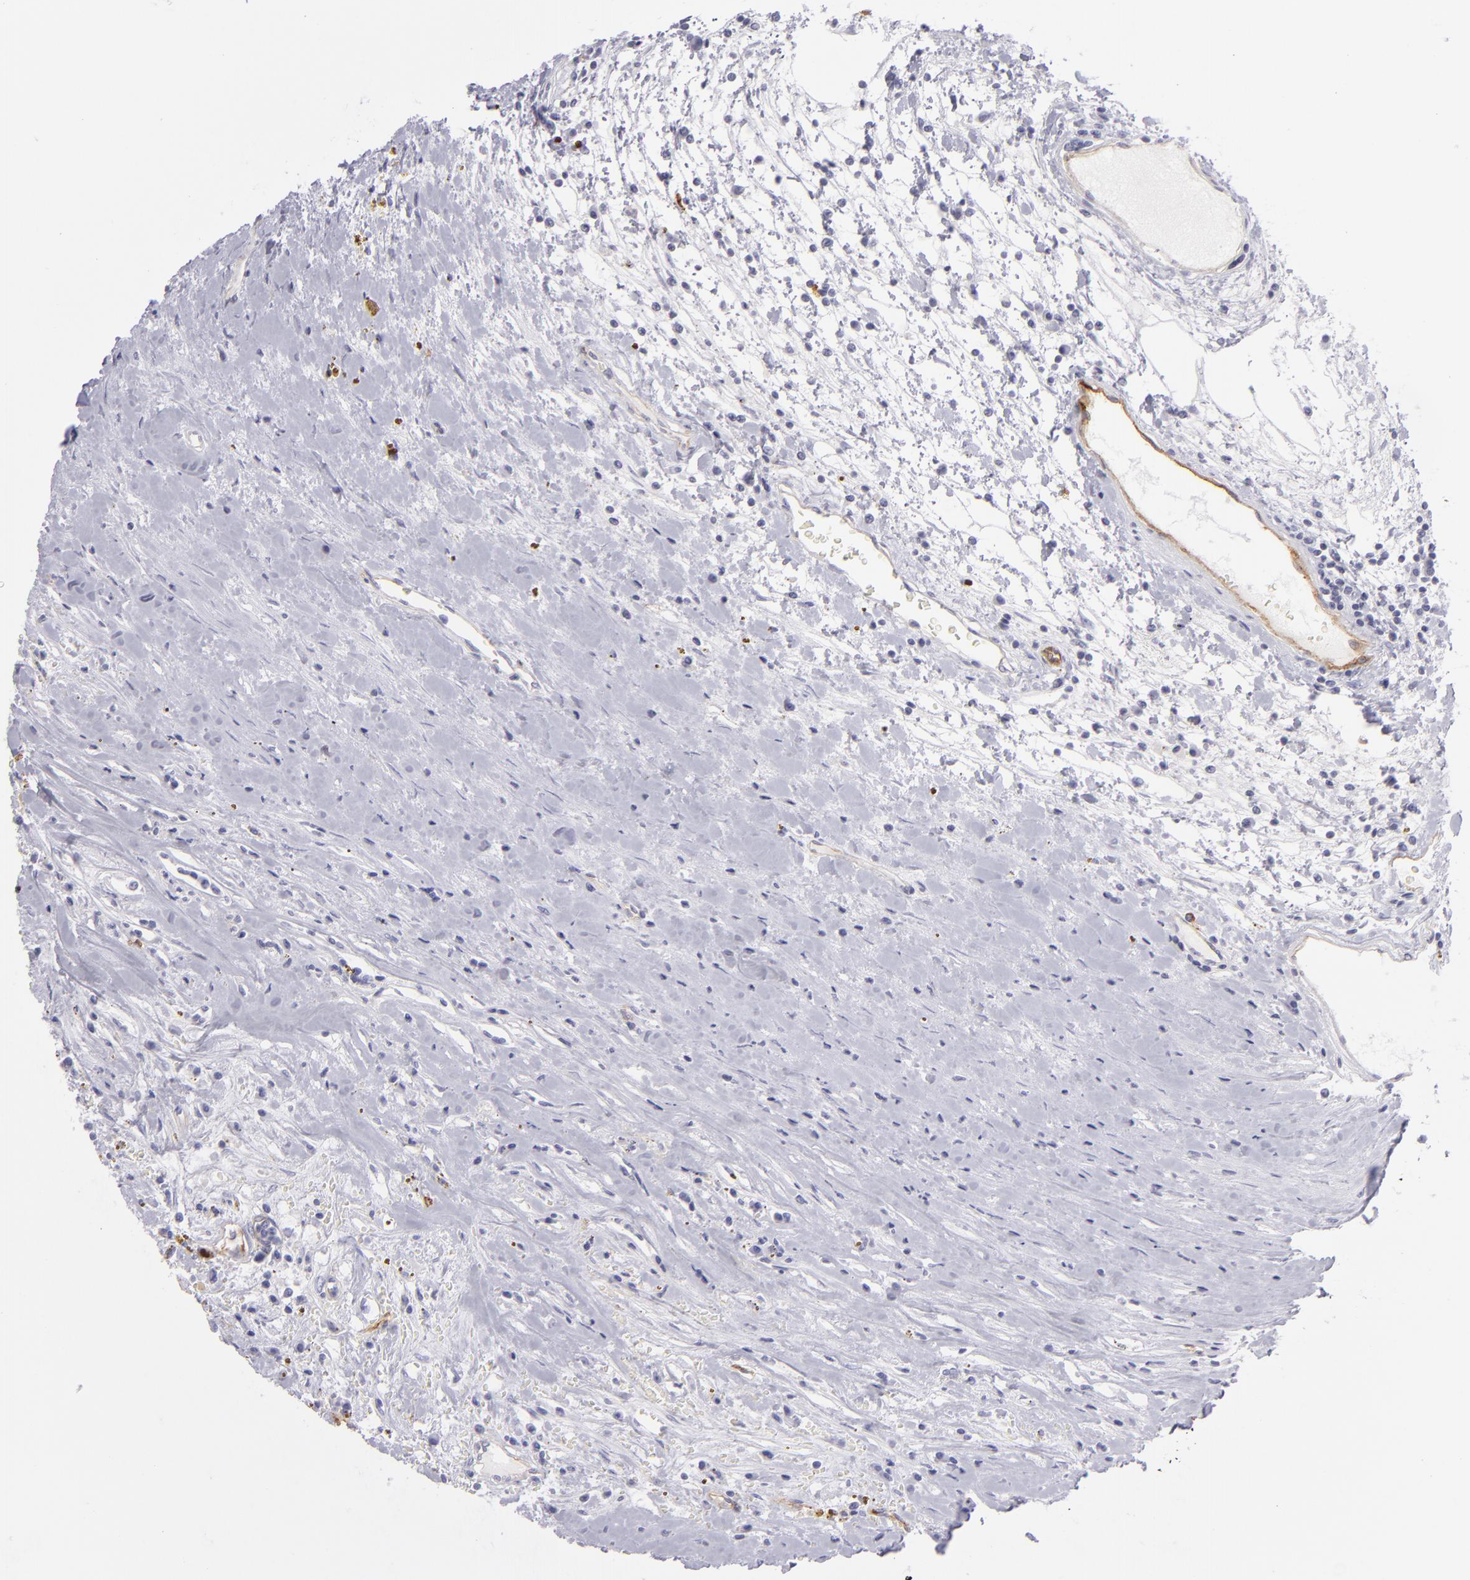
{"staining": {"intensity": "negative", "quantity": "none", "location": "none"}, "tissue": "renal cancer", "cell_type": "Tumor cells", "image_type": "cancer", "snomed": [{"axis": "morphology", "description": "Adenocarcinoma, NOS"}, {"axis": "topography", "description": "Kidney"}], "caption": "The immunohistochemistry histopathology image has no significant expression in tumor cells of renal cancer tissue.", "gene": "THBD", "patient": {"sex": "male", "age": 82}}